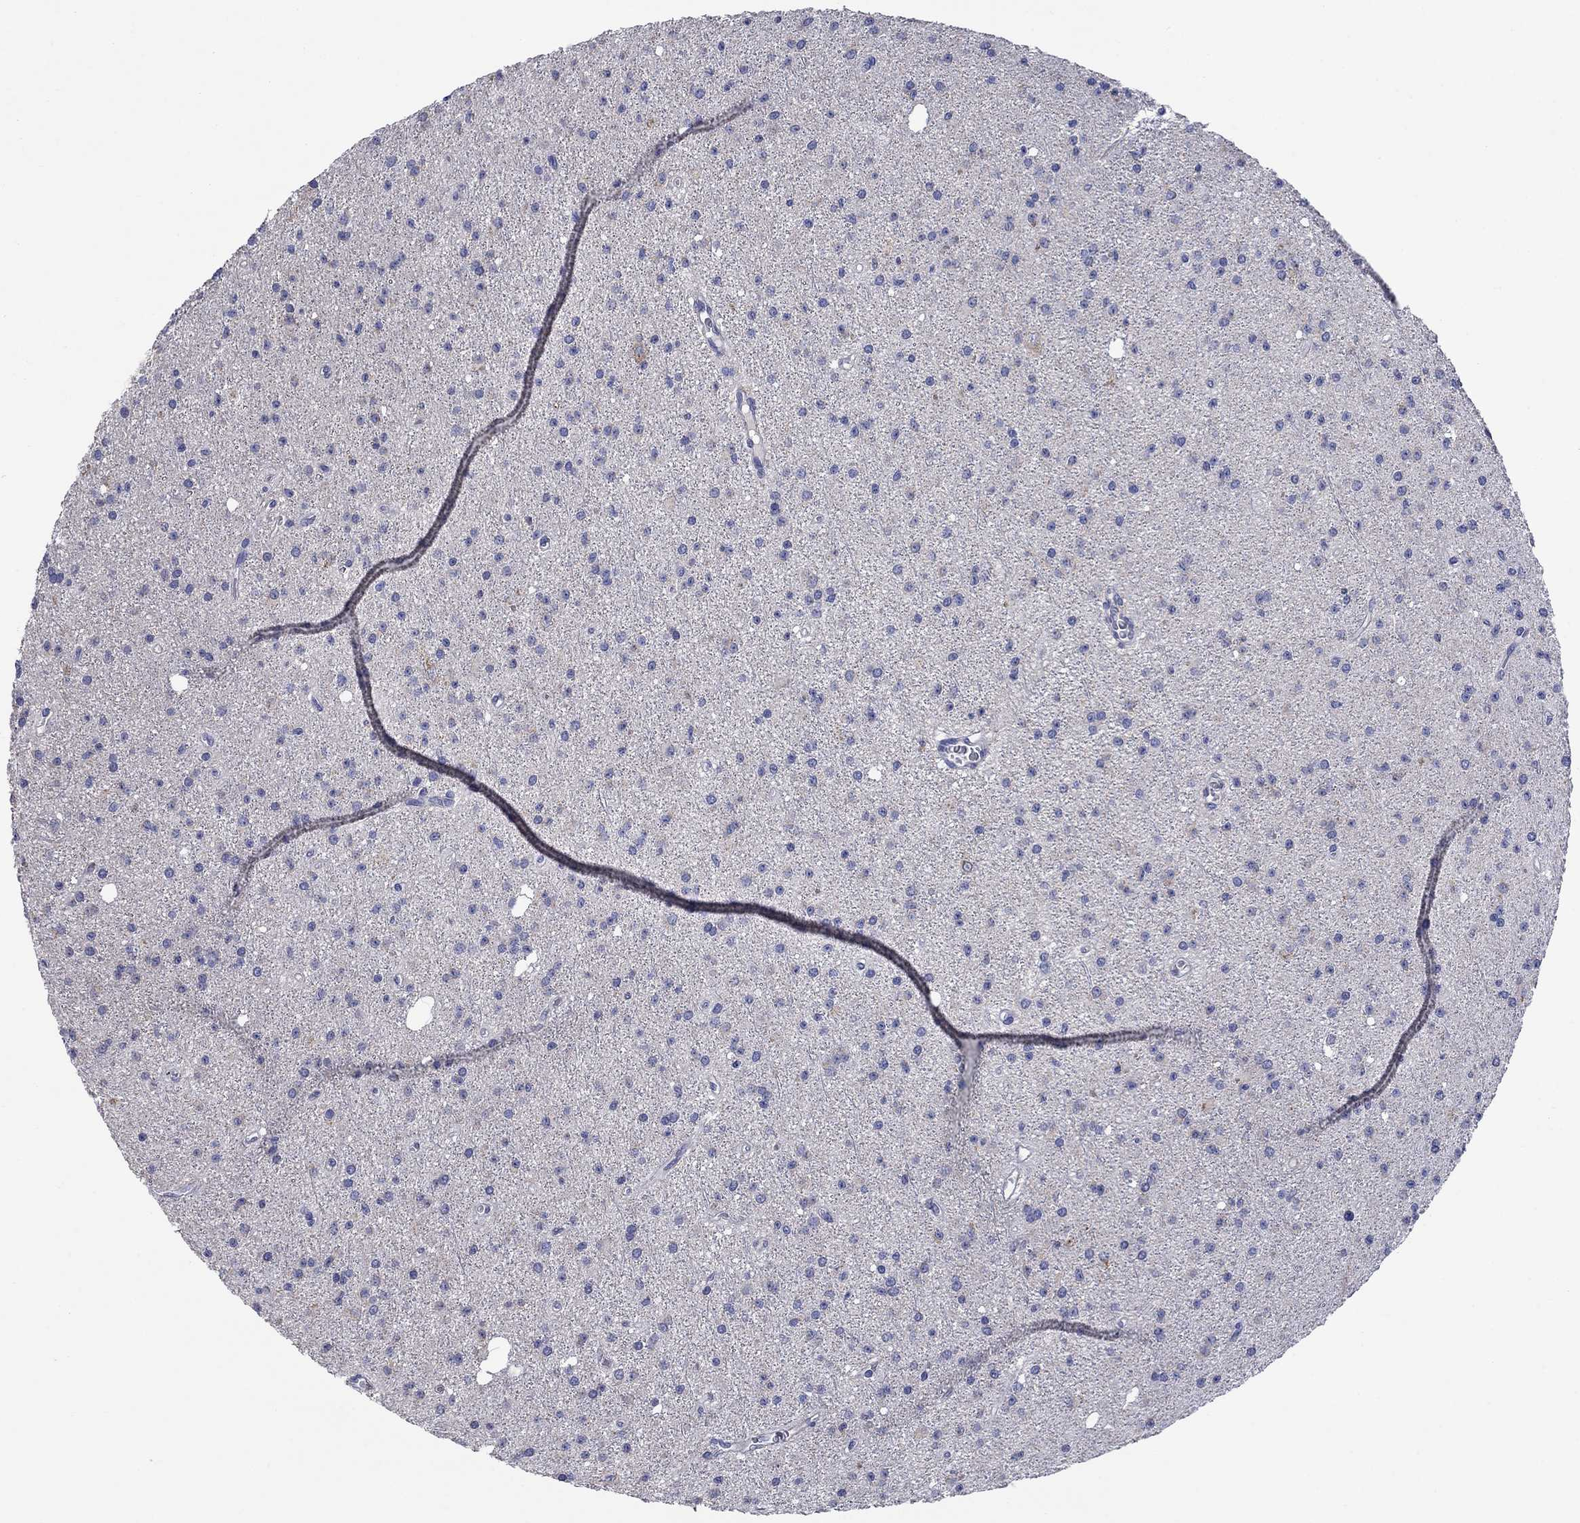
{"staining": {"intensity": "negative", "quantity": "none", "location": "none"}, "tissue": "glioma", "cell_type": "Tumor cells", "image_type": "cancer", "snomed": [{"axis": "morphology", "description": "Glioma, malignant, Low grade"}, {"axis": "topography", "description": "Brain"}], "caption": "Low-grade glioma (malignant) stained for a protein using IHC exhibits no expression tumor cells.", "gene": "CLVS1", "patient": {"sex": "male", "age": 27}}